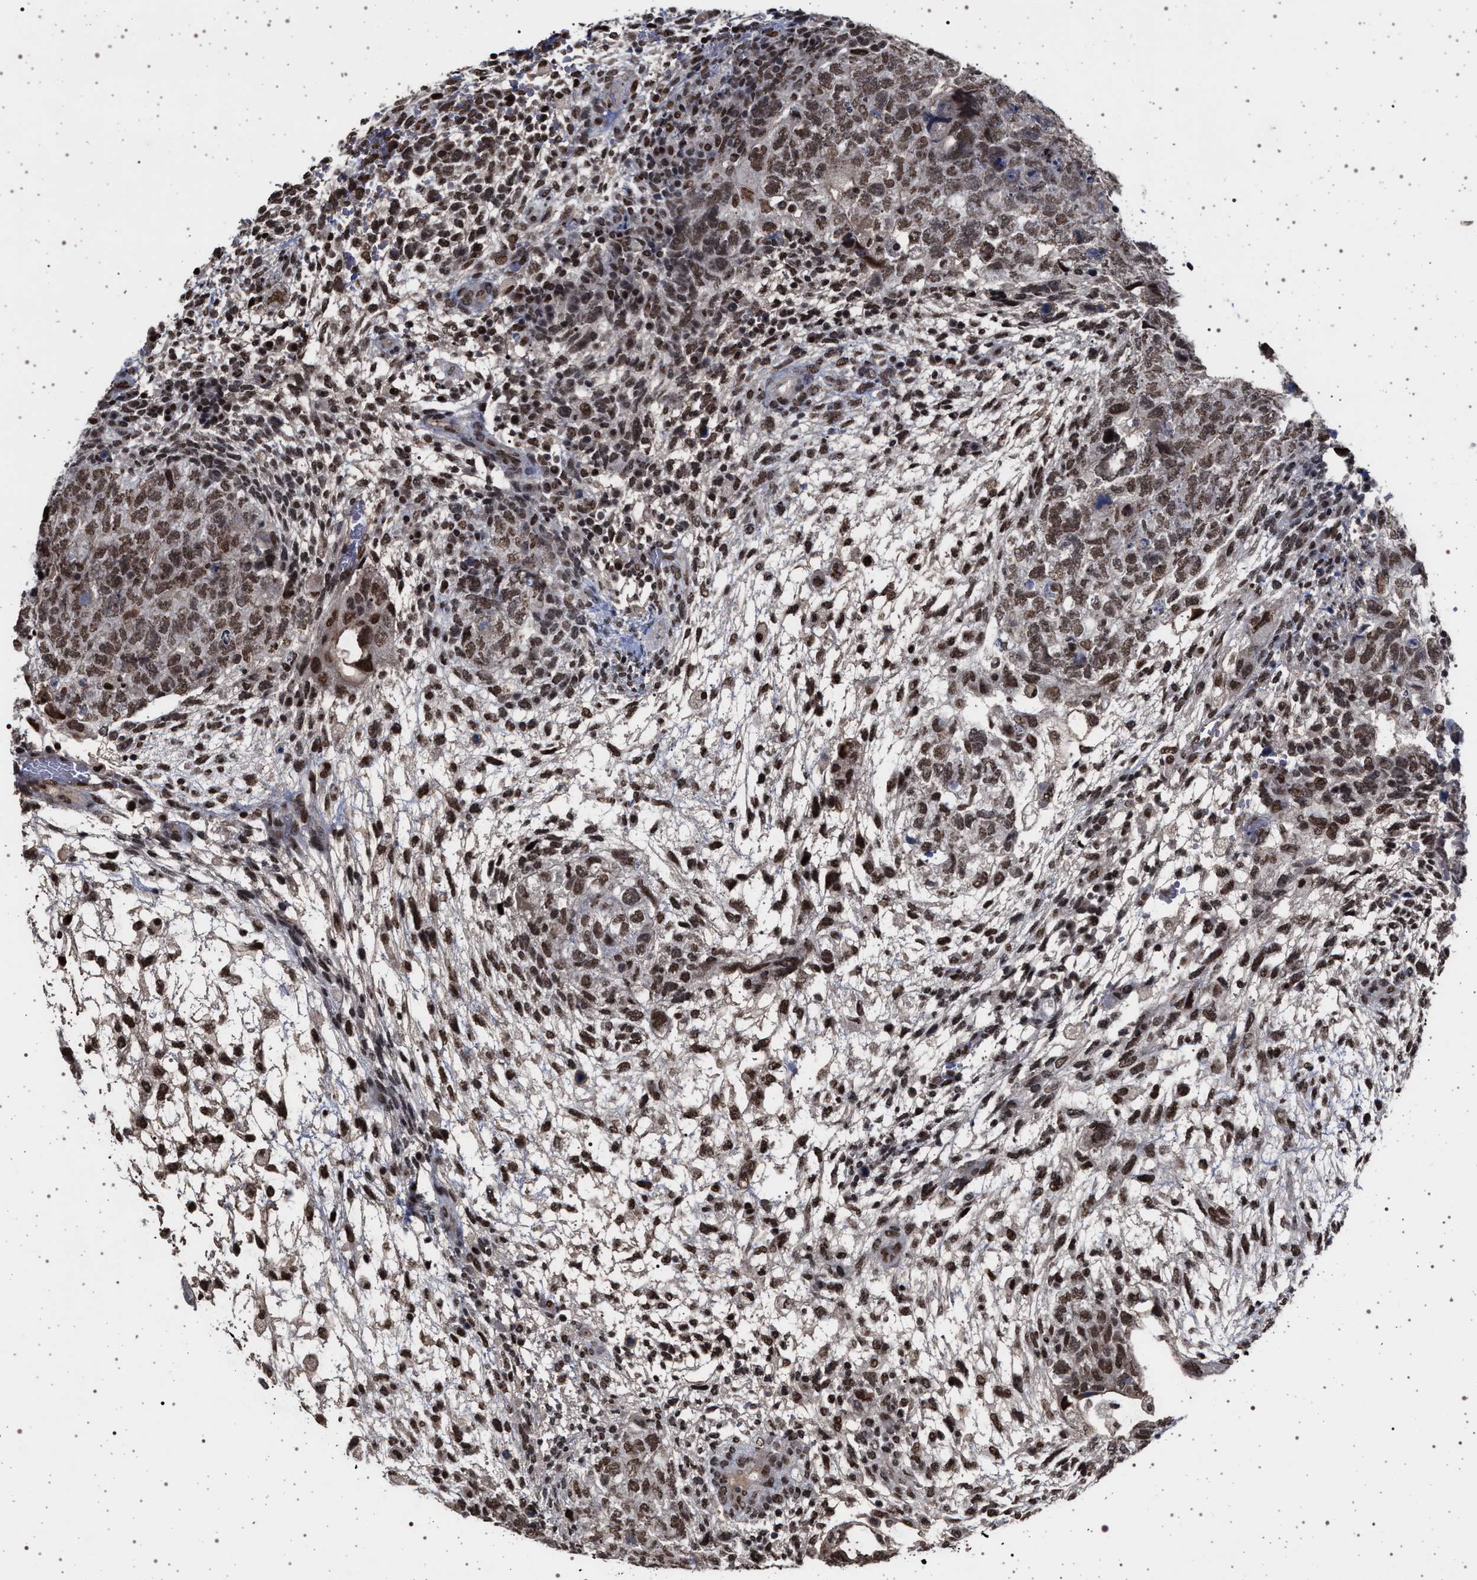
{"staining": {"intensity": "moderate", "quantity": ">75%", "location": "nuclear"}, "tissue": "testis cancer", "cell_type": "Tumor cells", "image_type": "cancer", "snomed": [{"axis": "morphology", "description": "Carcinoma, Embryonal, NOS"}, {"axis": "topography", "description": "Testis"}], "caption": "Moderate nuclear protein expression is present in approximately >75% of tumor cells in testis embryonal carcinoma. The staining is performed using DAB (3,3'-diaminobenzidine) brown chromogen to label protein expression. The nuclei are counter-stained blue using hematoxylin.", "gene": "PHF12", "patient": {"sex": "male", "age": 36}}